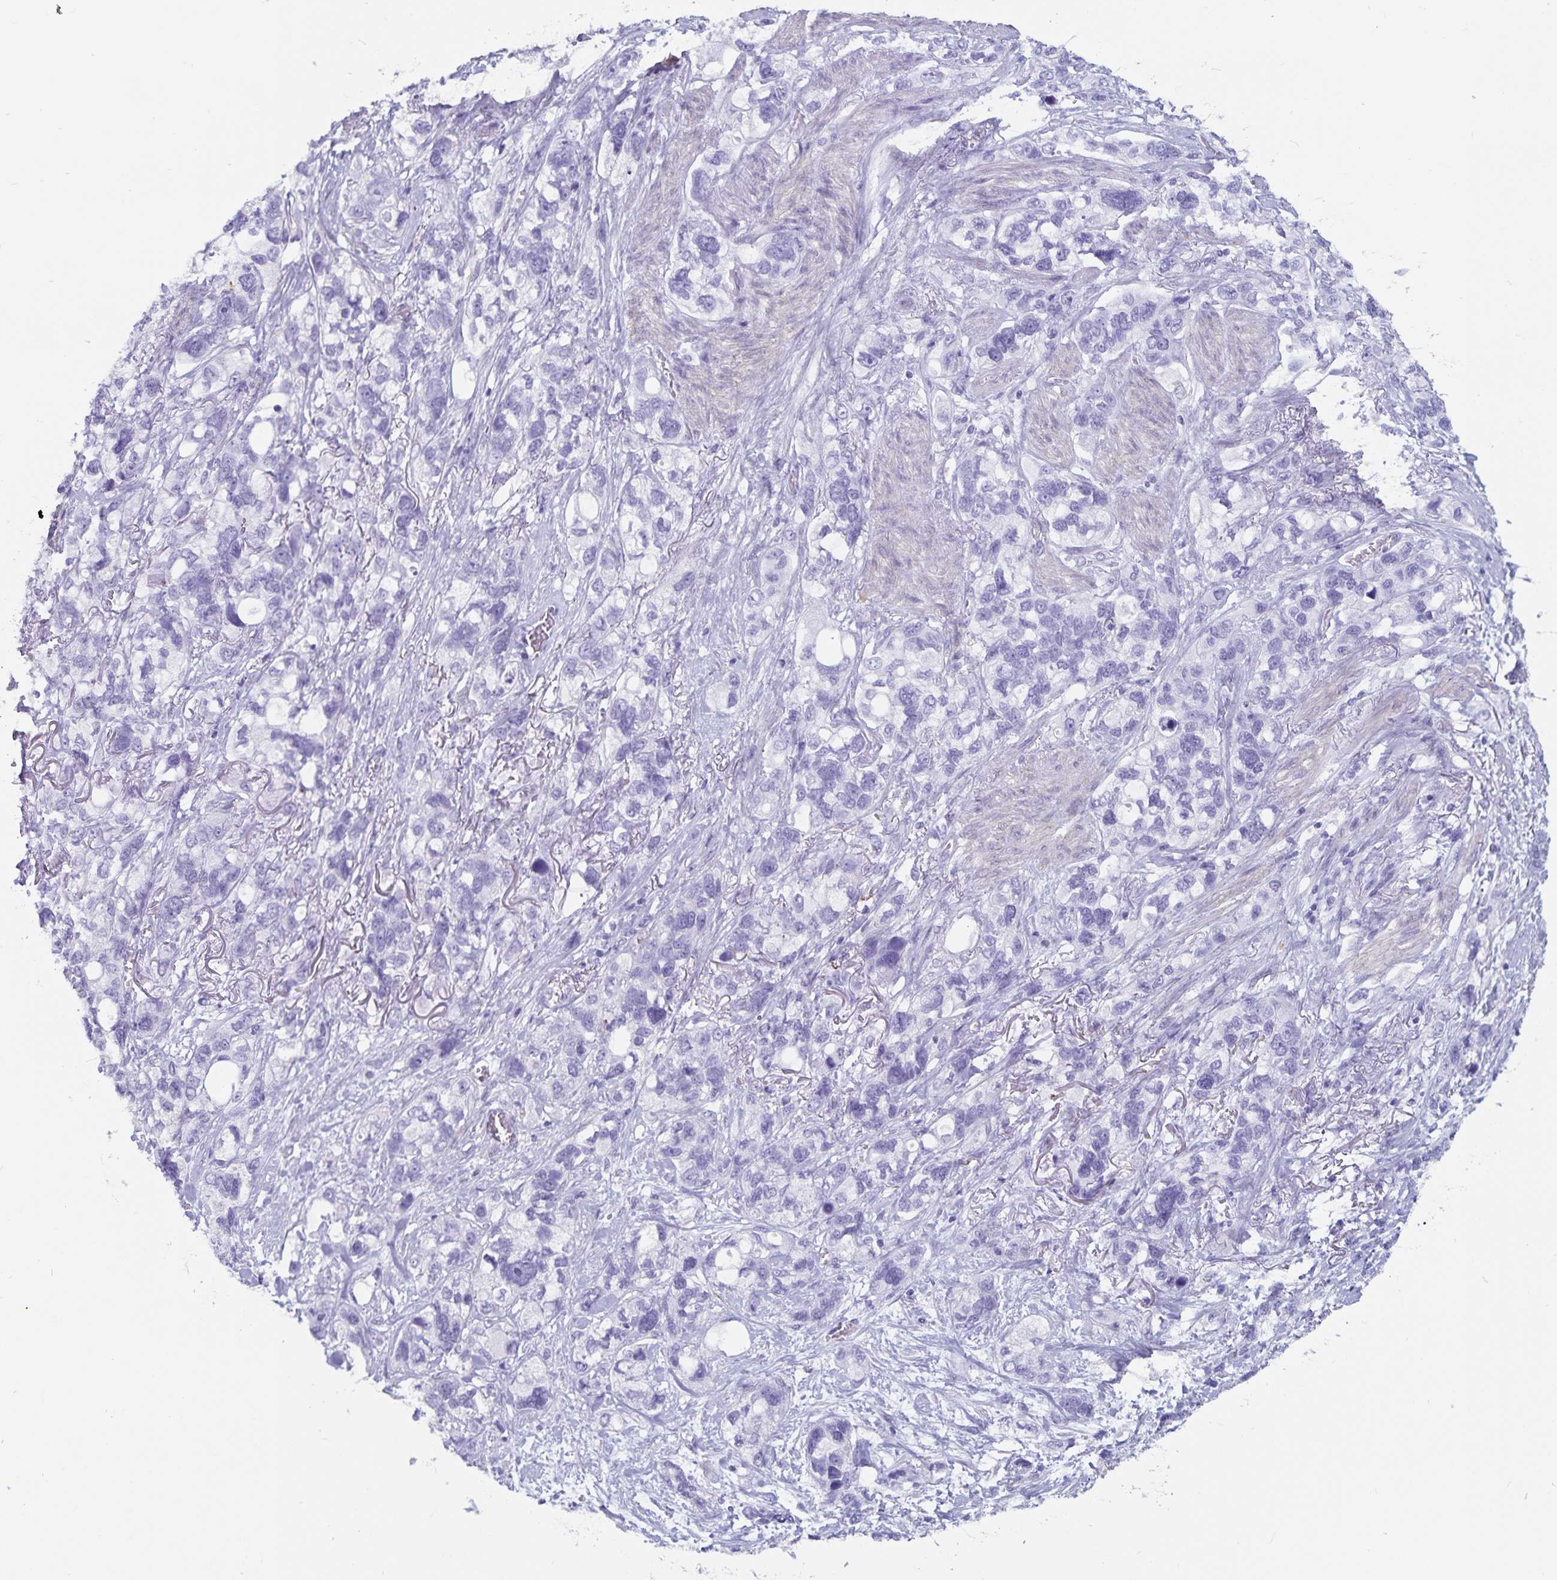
{"staining": {"intensity": "negative", "quantity": "none", "location": "none"}, "tissue": "stomach cancer", "cell_type": "Tumor cells", "image_type": "cancer", "snomed": [{"axis": "morphology", "description": "Adenocarcinoma, NOS"}, {"axis": "topography", "description": "Stomach, upper"}], "caption": "The image exhibits no significant positivity in tumor cells of adenocarcinoma (stomach). The staining is performed using DAB brown chromogen with nuclei counter-stained in using hematoxylin.", "gene": "GPR137", "patient": {"sex": "female", "age": 81}}